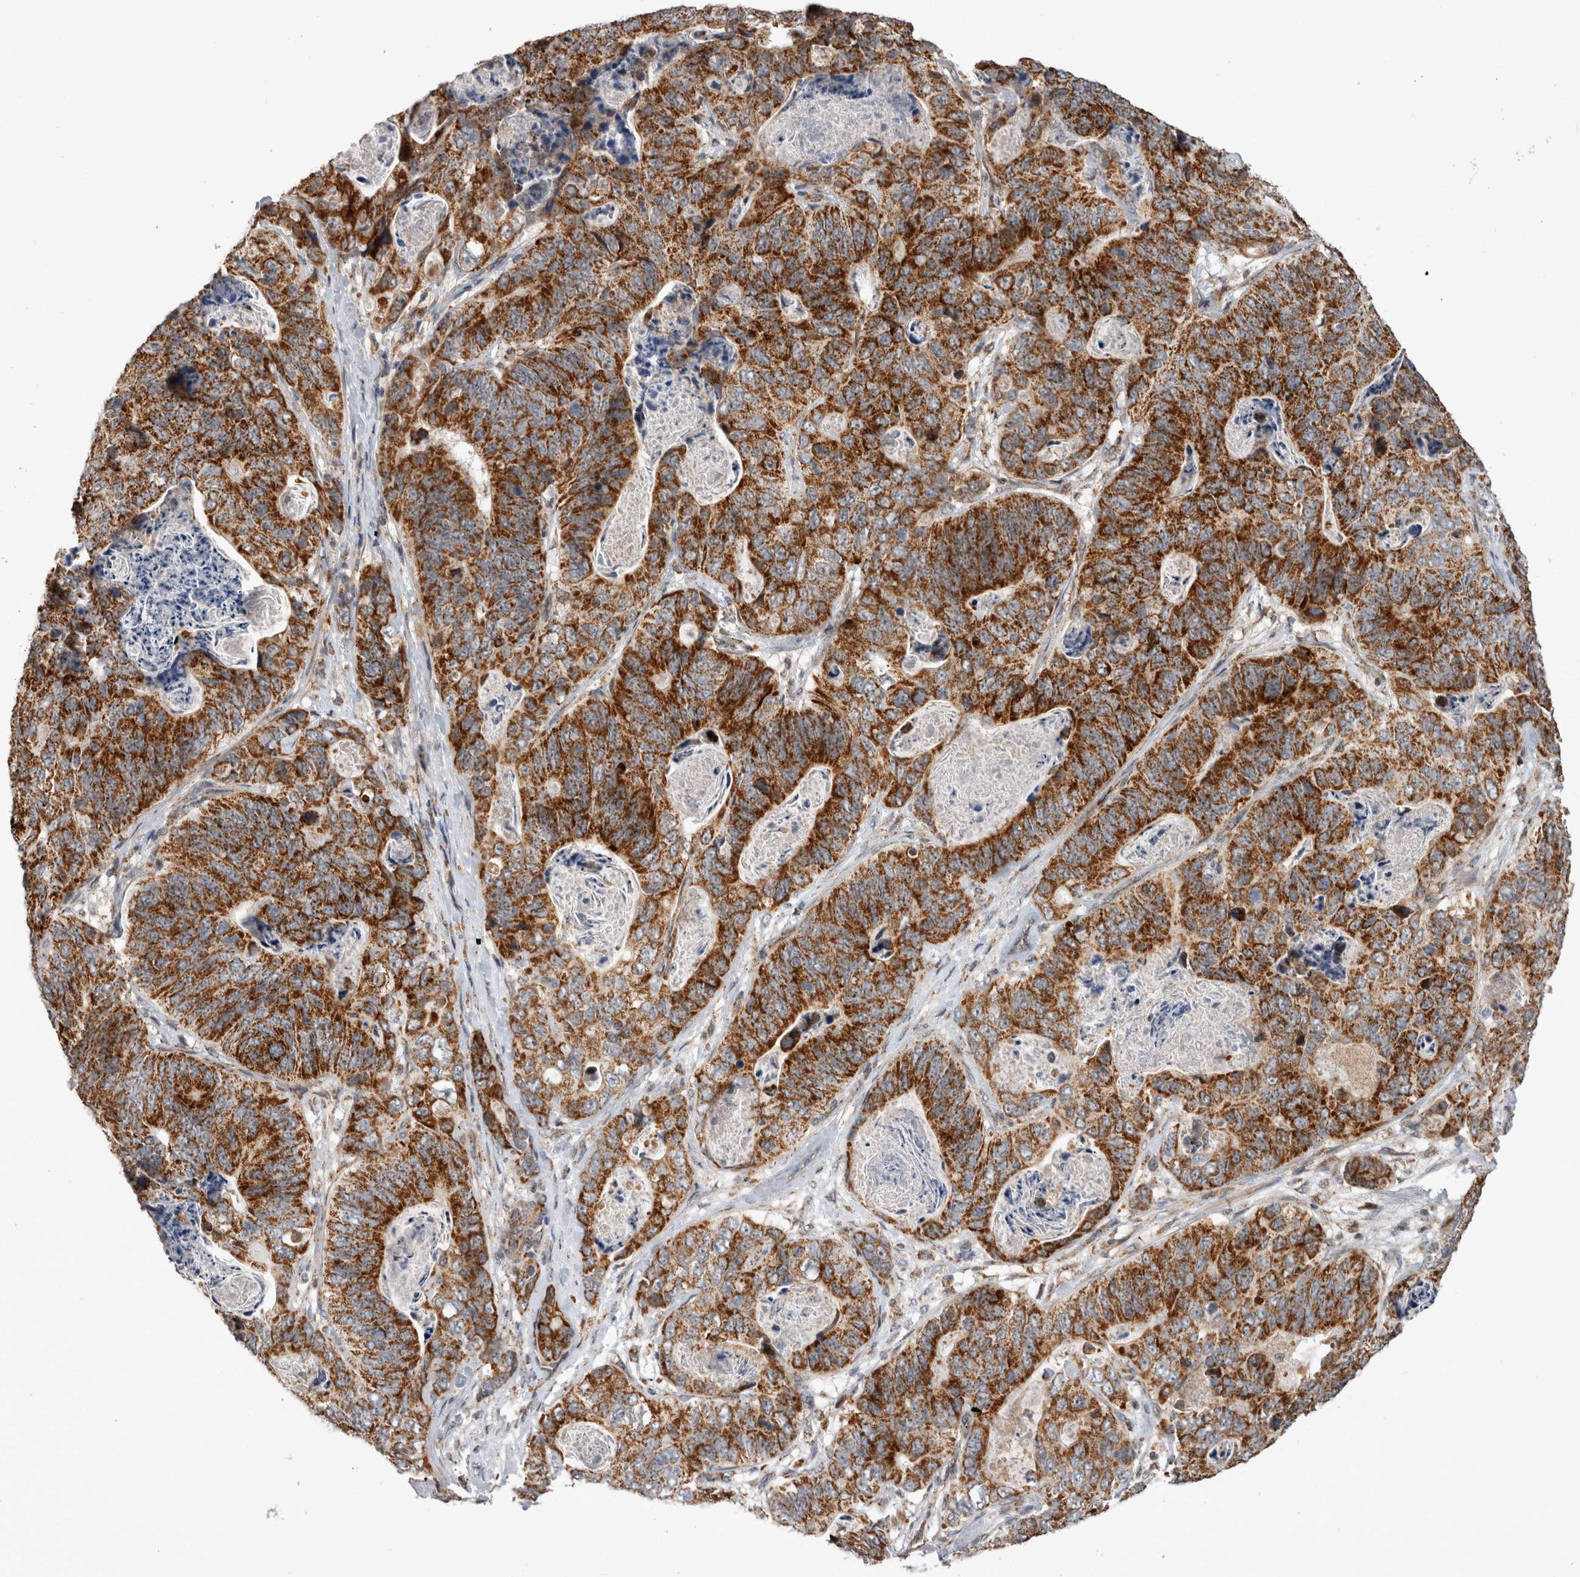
{"staining": {"intensity": "strong", "quantity": ">75%", "location": "cytoplasmic/membranous"}, "tissue": "stomach cancer", "cell_type": "Tumor cells", "image_type": "cancer", "snomed": [{"axis": "morphology", "description": "Normal tissue, NOS"}, {"axis": "morphology", "description": "Adenocarcinoma, NOS"}, {"axis": "topography", "description": "Stomach"}], "caption": "IHC staining of stomach cancer, which exhibits high levels of strong cytoplasmic/membranous staining in about >75% of tumor cells indicating strong cytoplasmic/membranous protein staining. The staining was performed using DAB (3,3'-diaminobenzidine) (brown) for protein detection and nuclei were counterstained in hematoxylin (blue).", "gene": "MRPL37", "patient": {"sex": "female", "age": 89}}